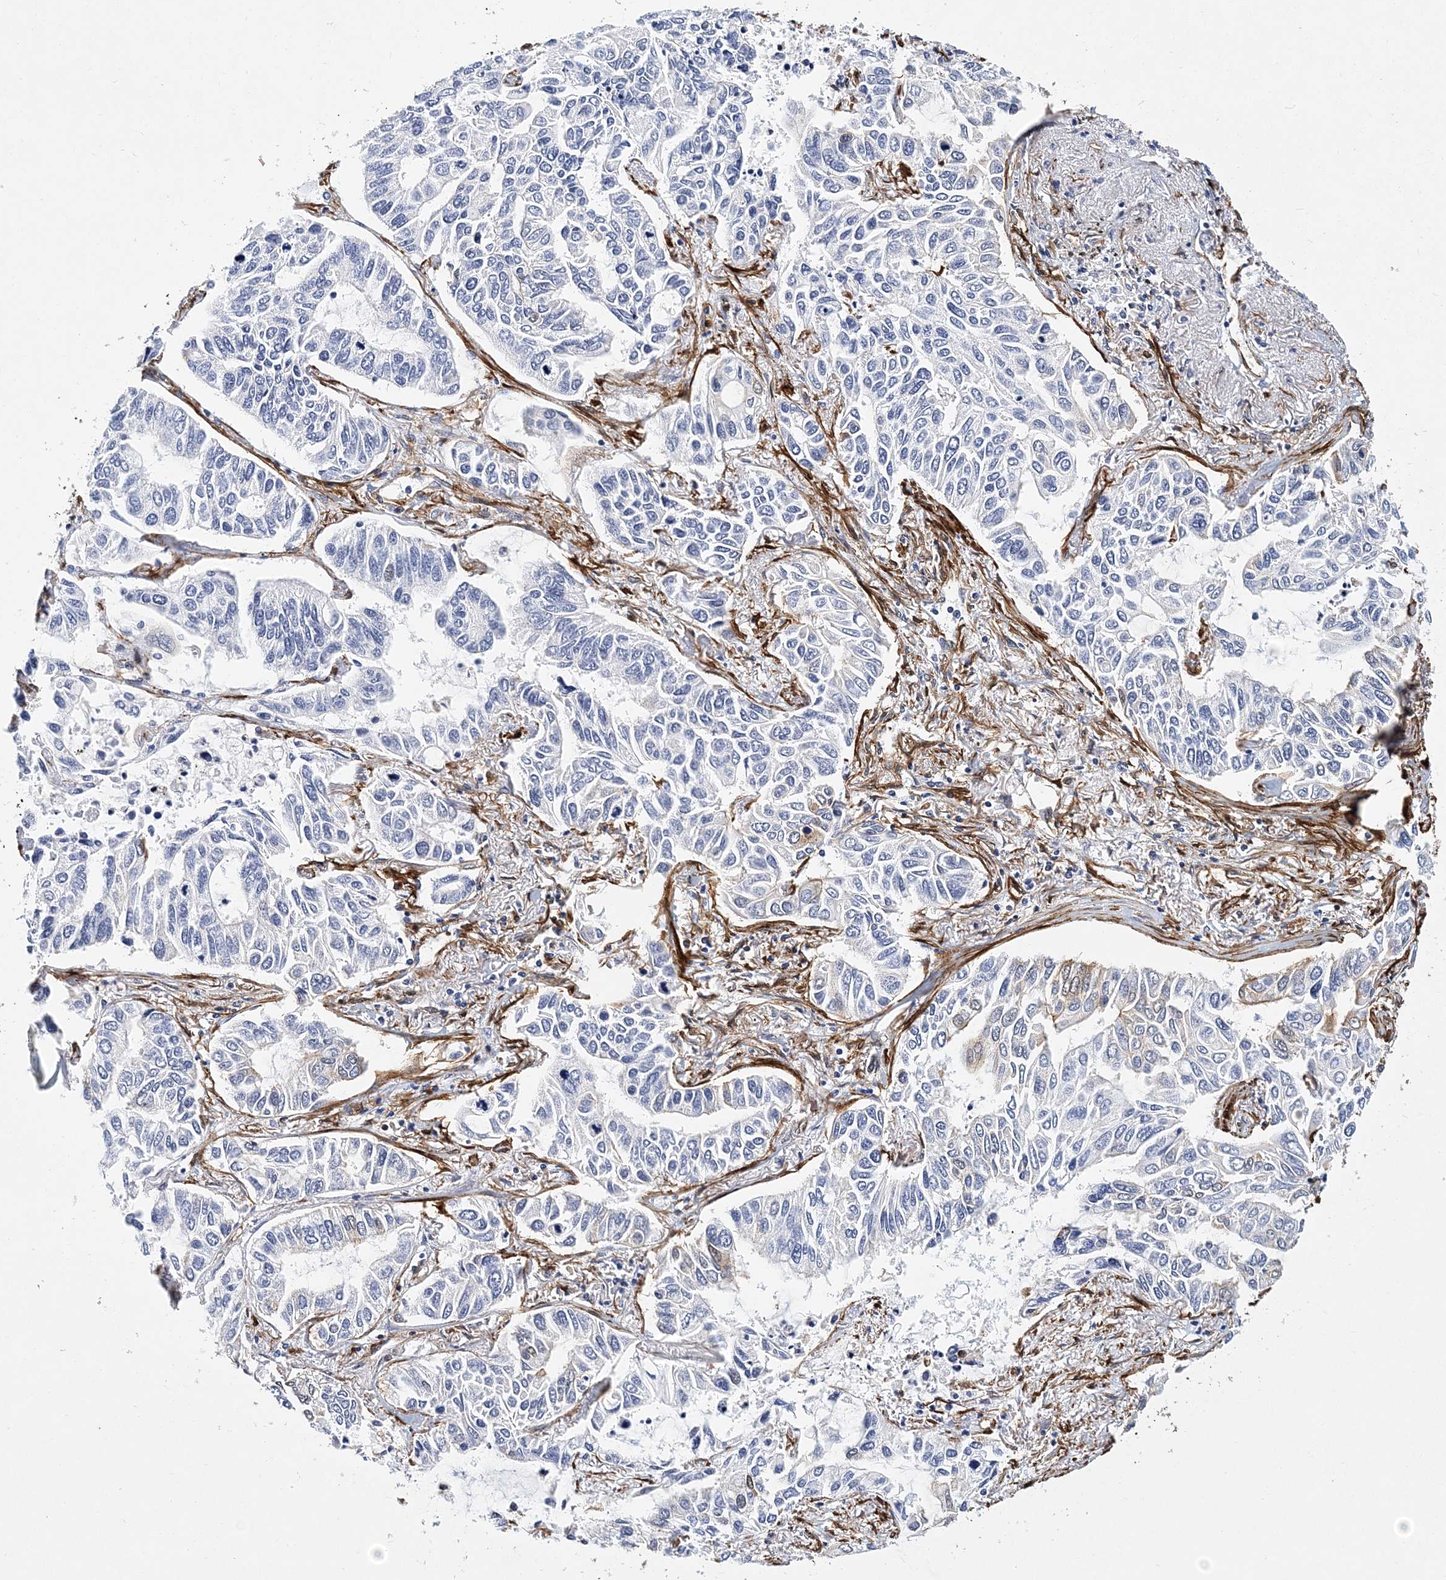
{"staining": {"intensity": "negative", "quantity": "none", "location": "none"}, "tissue": "lung cancer", "cell_type": "Tumor cells", "image_type": "cancer", "snomed": [{"axis": "morphology", "description": "Adenocarcinoma, NOS"}, {"axis": "topography", "description": "Lung"}], "caption": "An immunohistochemistry histopathology image of lung cancer is shown. There is no staining in tumor cells of lung cancer.", "gene": "ITGA2B", "patient": {"sex": "male", "age": 64}}